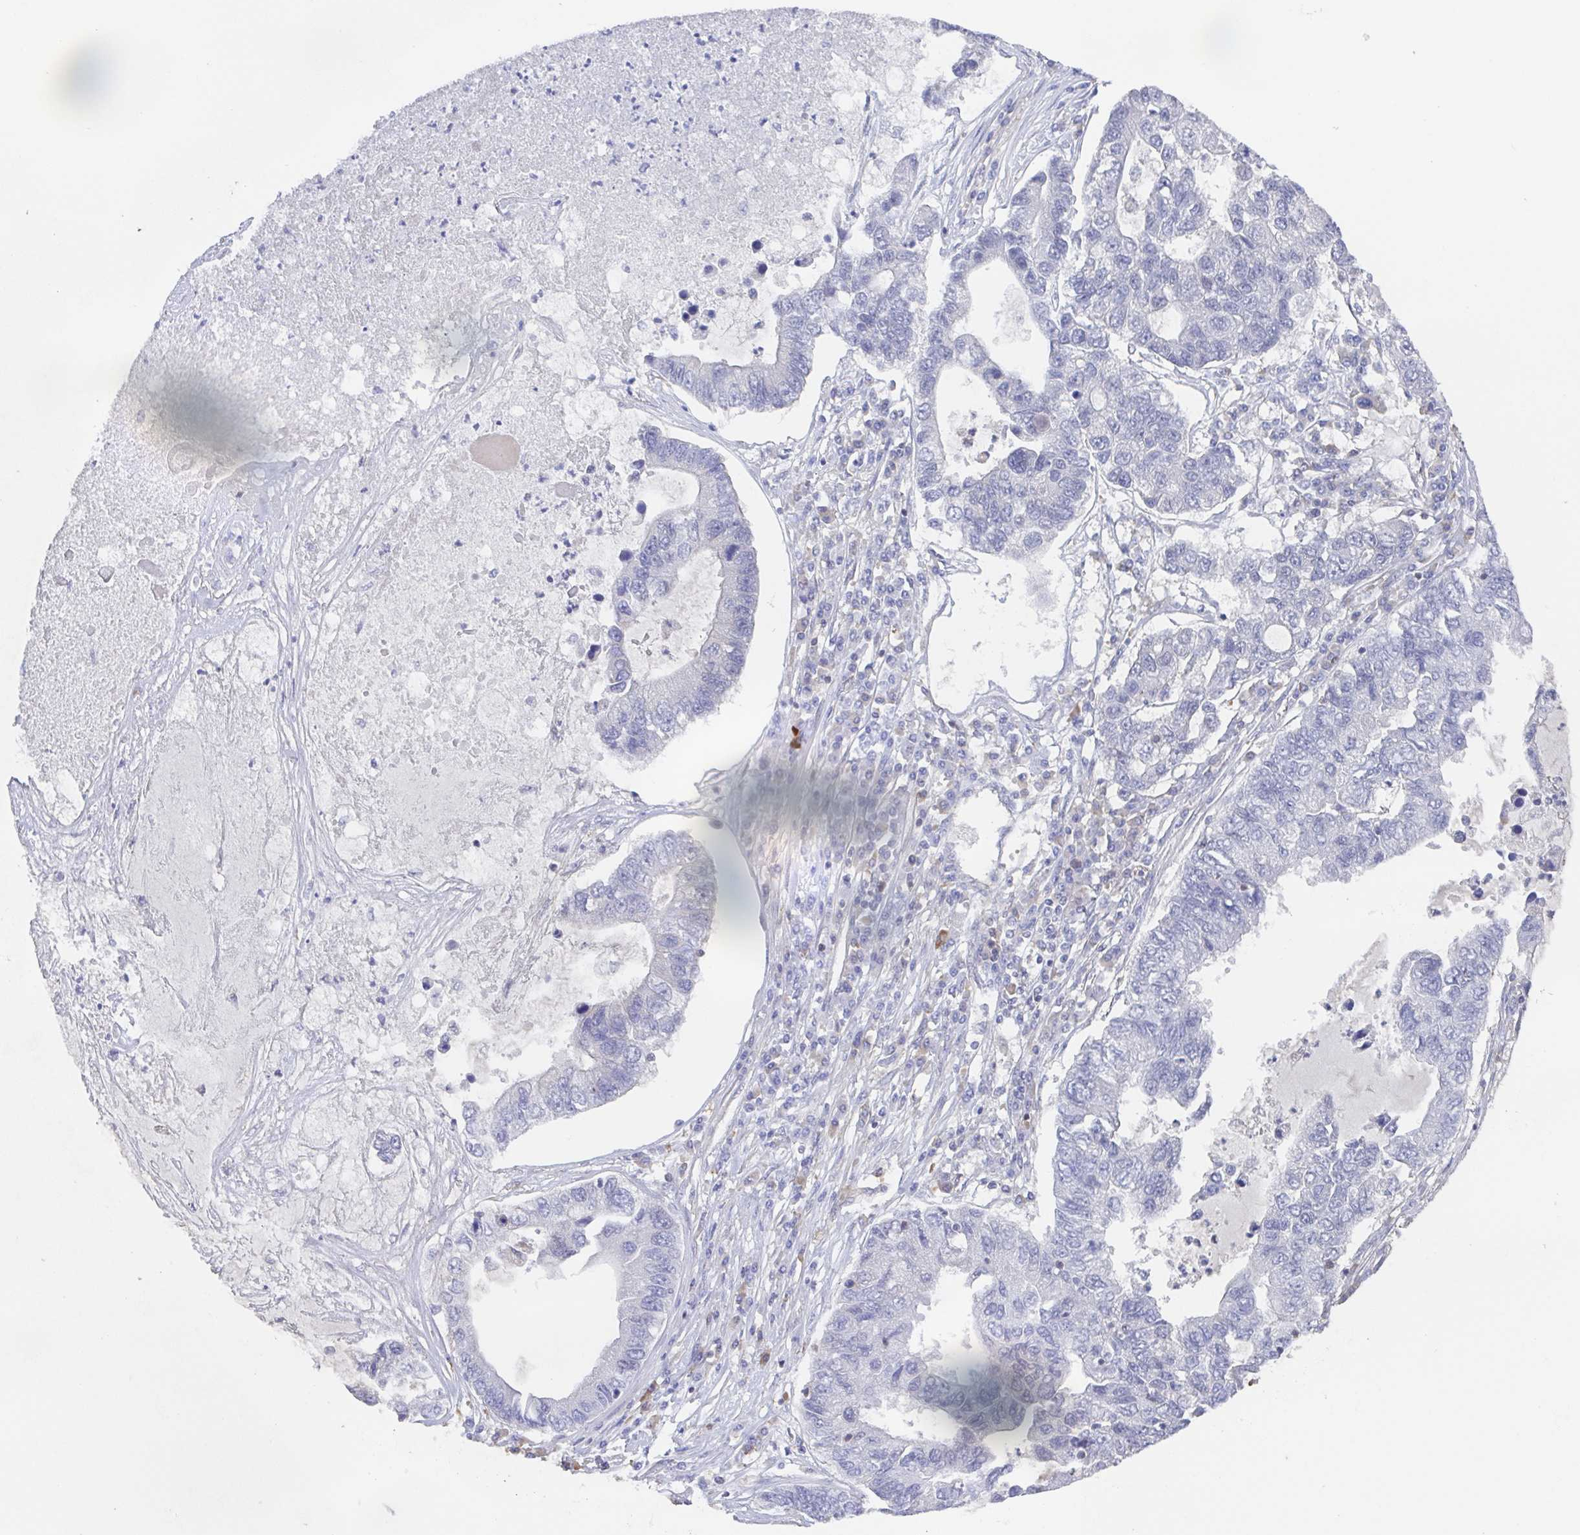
{"staining": {"intensity": "negative", "quantity": "none", "location": "none"}, "tissue": "lung cancer", "cell_type": "Tumor cells", "image_type": "cancer", "snomed": [{"axis": "morphology", "description": "Adenocarcinoma, NOS"}, {"axis": "topography", "description": "Bronchus"}, {"axis": "topography", "description": "Lung"}], "caption": "High magnification brightfield microscopy of lung adenocarcinoma stained with DAB (brown) and counterstained with hematoxylin (blue): tumor cells show no significant staining.", "gene": "AGFG2", "patient": {"sex": "female", "age": 51}}